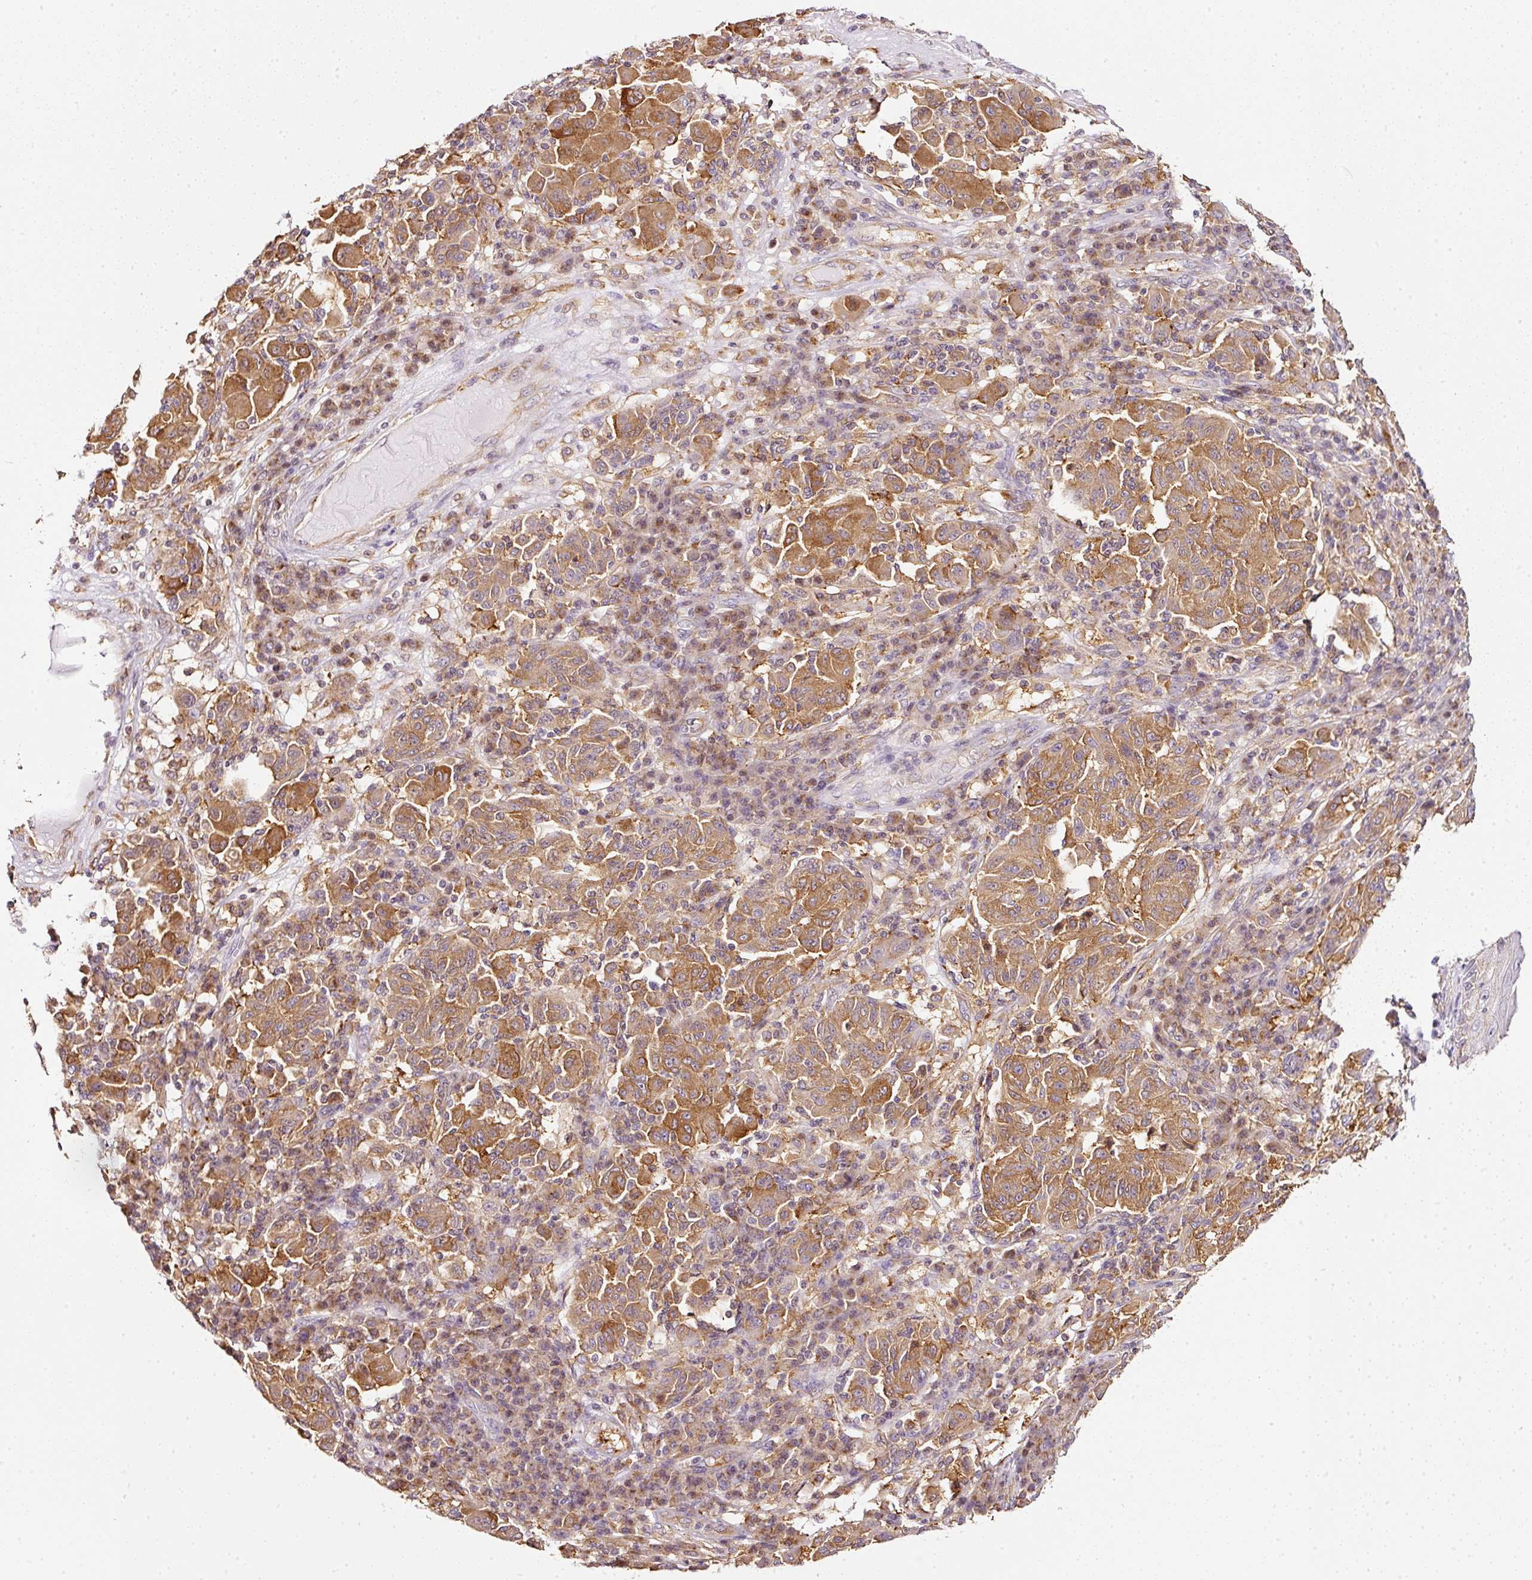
{"staining": {"intensity": "moderate", "quantity": ">75%", "location": "cytoplasmic/membranous"}, "tissue": "melanoma", "cell_type": "Tumor cells", "image_type": "cancer", "snomed": [{"axis": "morphology", "description": "Malignant melanoma, NOS"}, {"axis": "topography", "description": "Skin"}], "caption": "A photomicrograph of malignant melanoma stained for a protein demonstrates moderate cytoplasmic/membranous brown staining in tumor cells. The protein is stained brown, and the nuclei are stained in blue (DAB (3,3'-diaminobenzidine) IHC with brightfield microscopy, high magnification).", "gene": "SCNM1", "patient": {"sex": "male", "age": 53}}